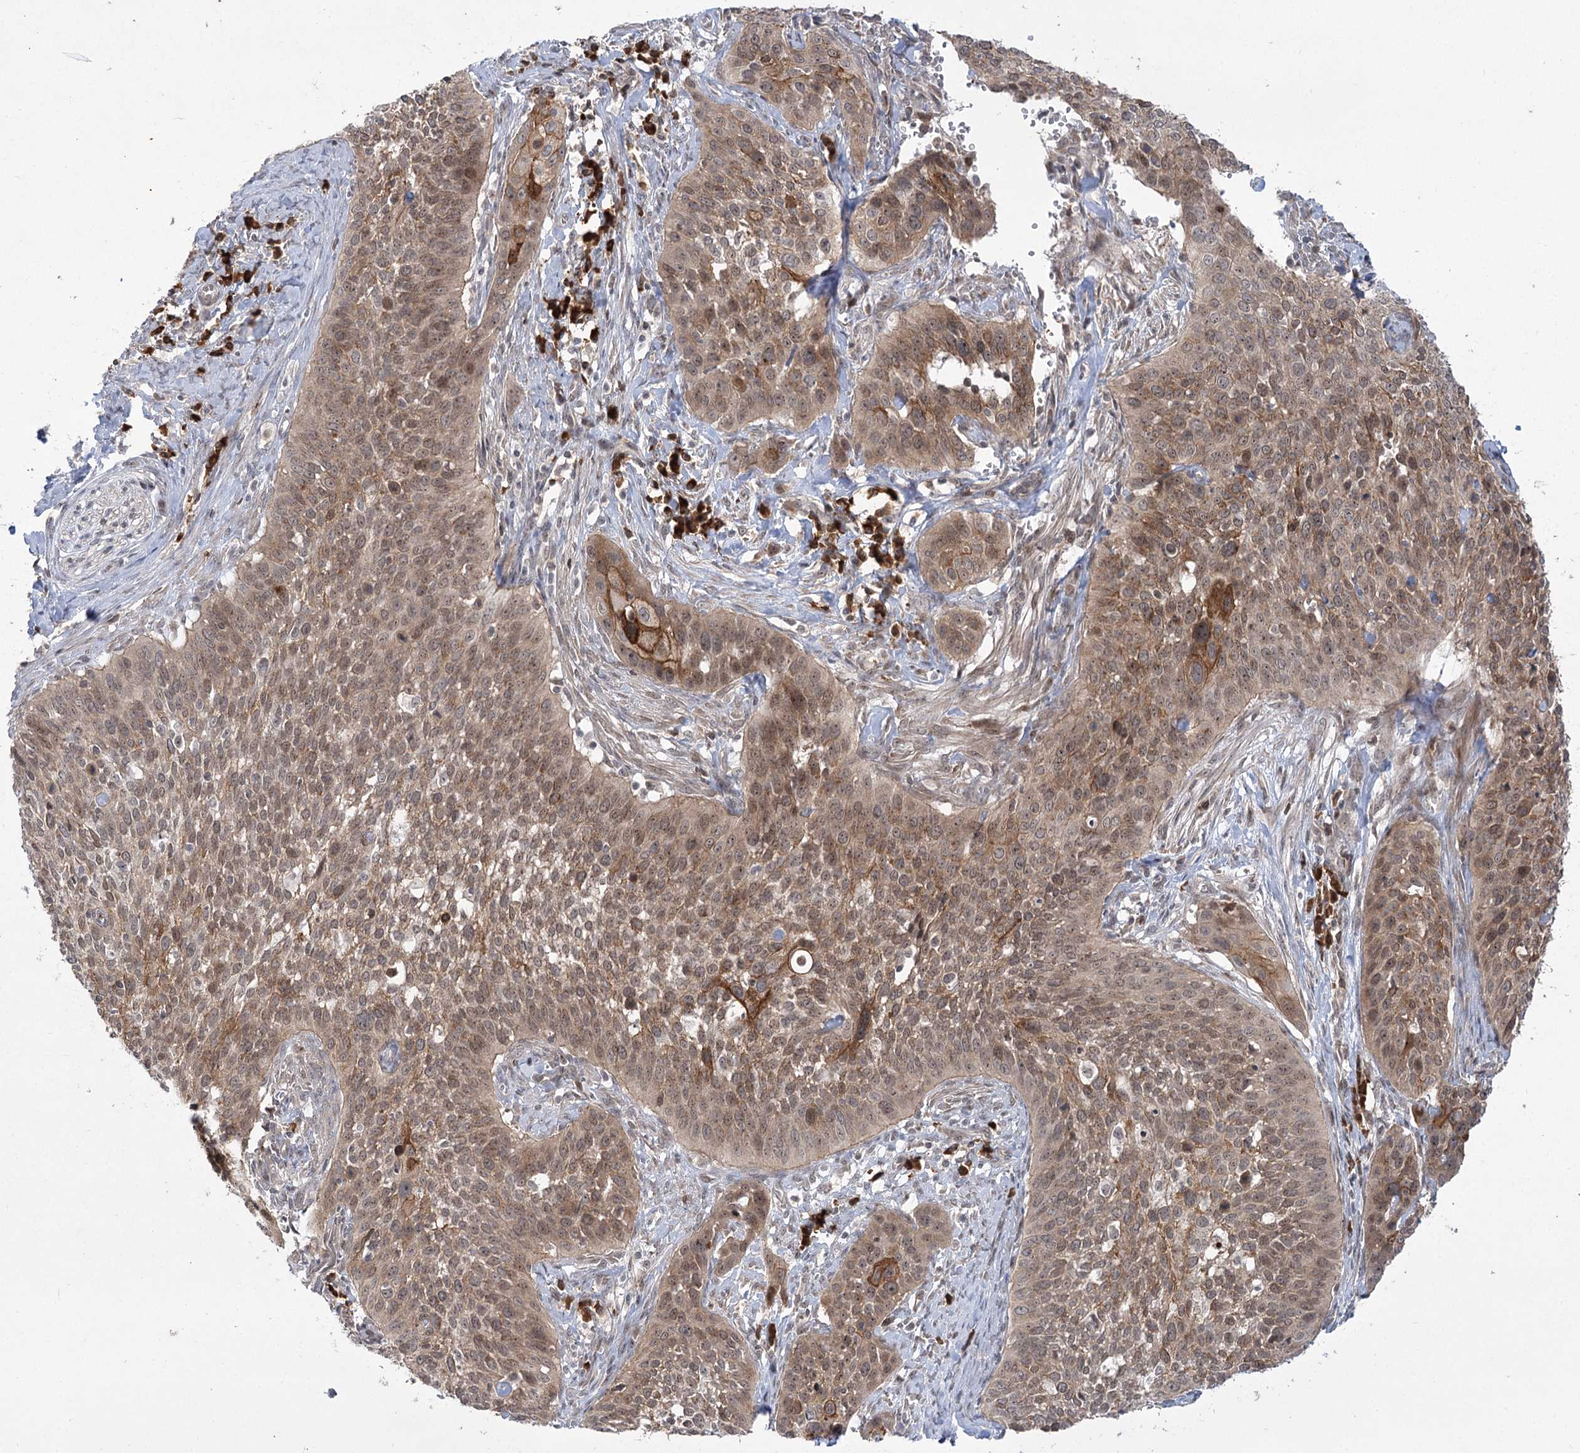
{"staining": {"intensity": "moderate", "quantity": "25%-75%", "location": "cytoplasmic/membranous"}, "tissue": "cervical cancer", "cell_type": "Tumor cells", "image_type": "cancer", "snomed": [{"axis": "morphology", "description": "Squamous cell carcinoma, NOS"}, {"axis": "topography", "description": "Cervix"}], "caption": "Squamous cell carcinoma (cervical) stained with a brown dye displays moderate cytoplasmic/membranous positive staining in about 25%-75% of tumor cells.", "gene": "SYTL1", "patient": {"sex": "female", "age": 34}}